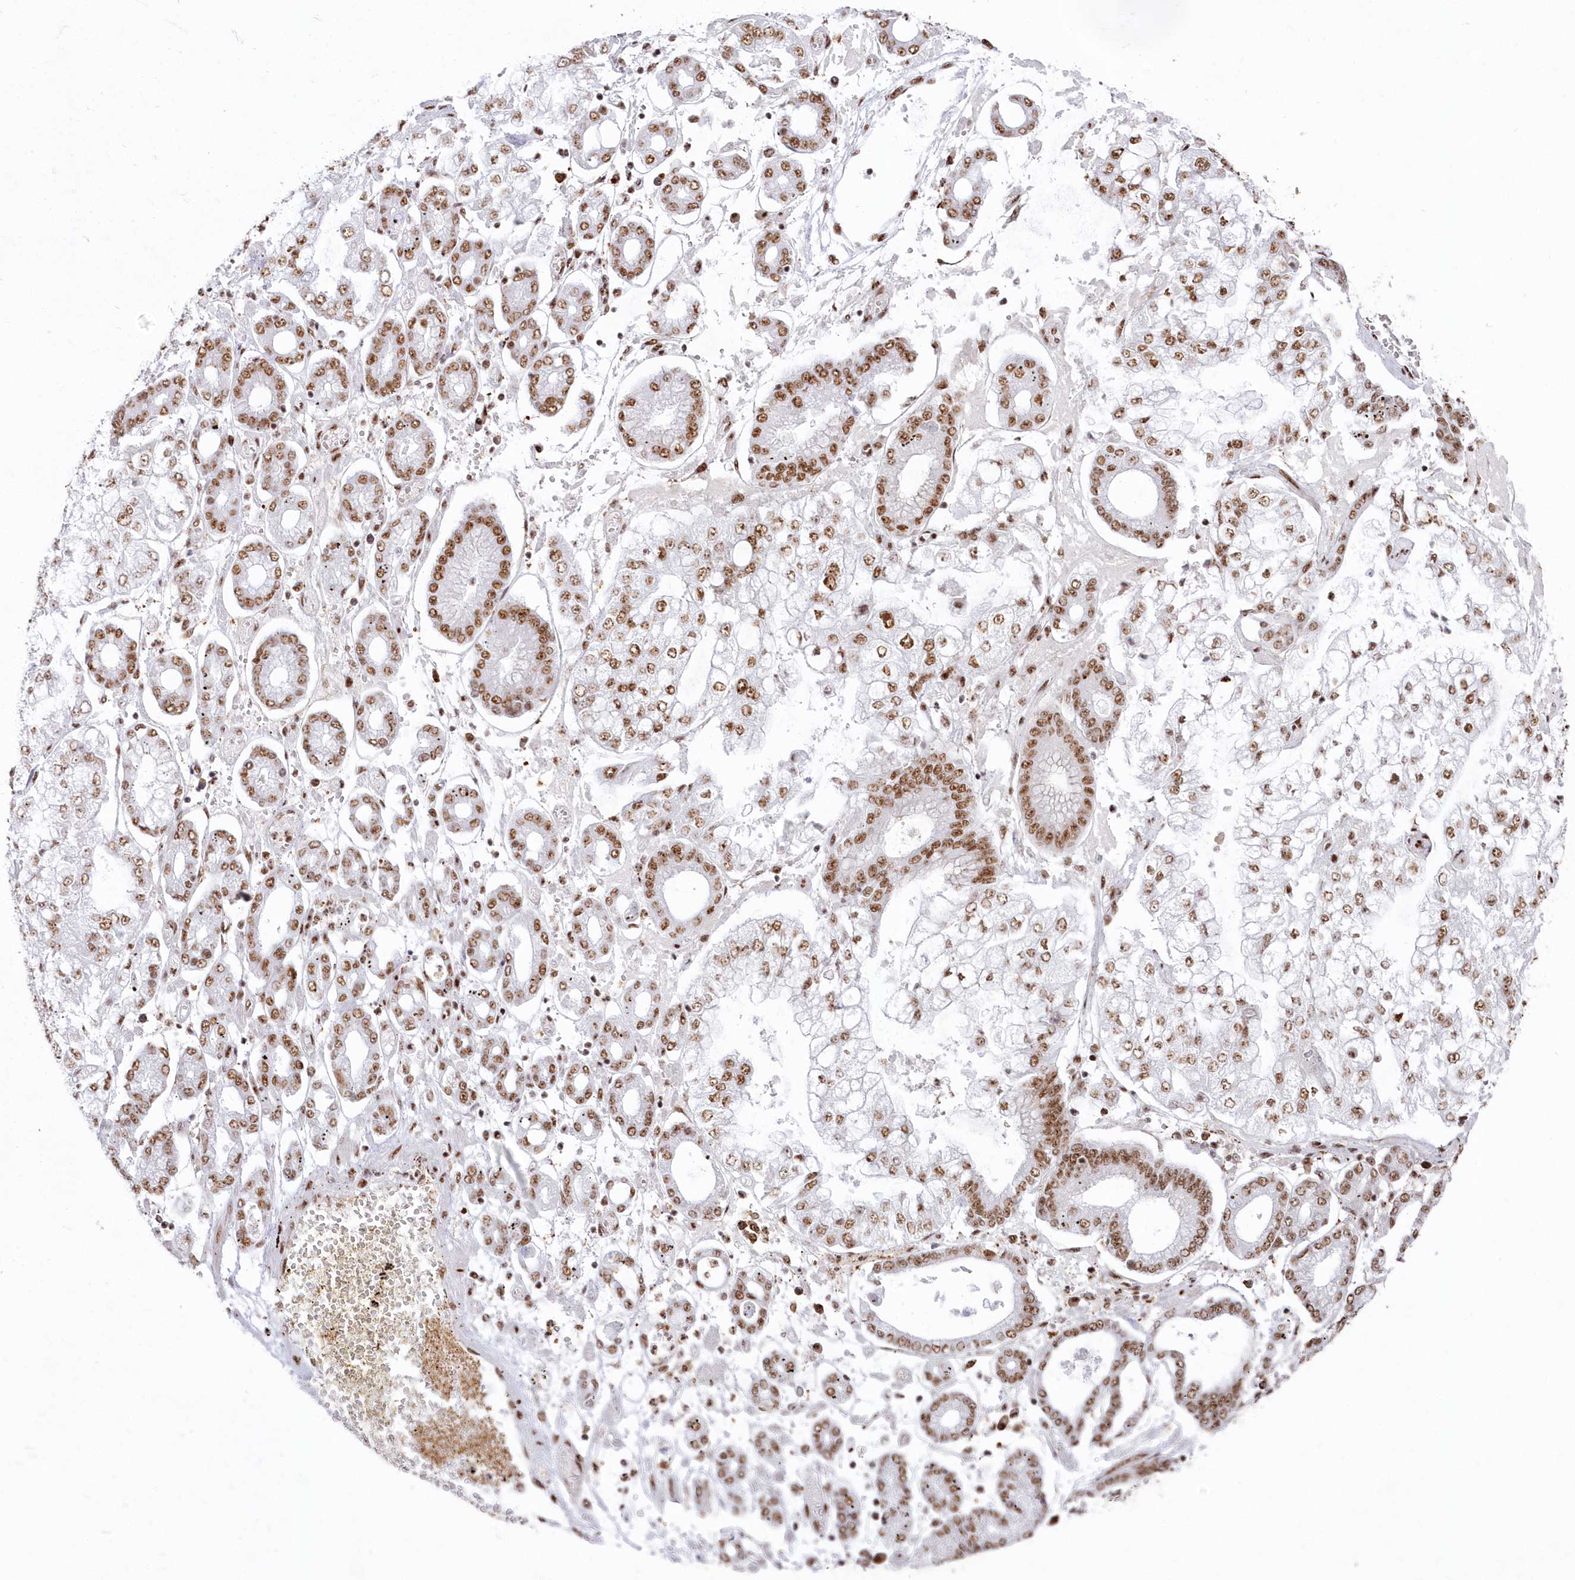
{"staining": {"intensity": "moderate", "quantity": ">75%", "location": "nuclear"}, "tissue": "stomach cancer", "cell_type": "Tumor cells", "image_type": "cancer", "snomed": [{"axis": "morphology", "description": "Adenocarcinoma, NOS"}, {"axis": "topography", "description": "Stomach"}], "caption": "A high-resolution image shows IHC staining of stomach adenocarcinoma, which shows moderate nuclear staining in about >75% of tumor cells.", "gene": "DDX46", "patient": {"sex": "male", "age": 76}}